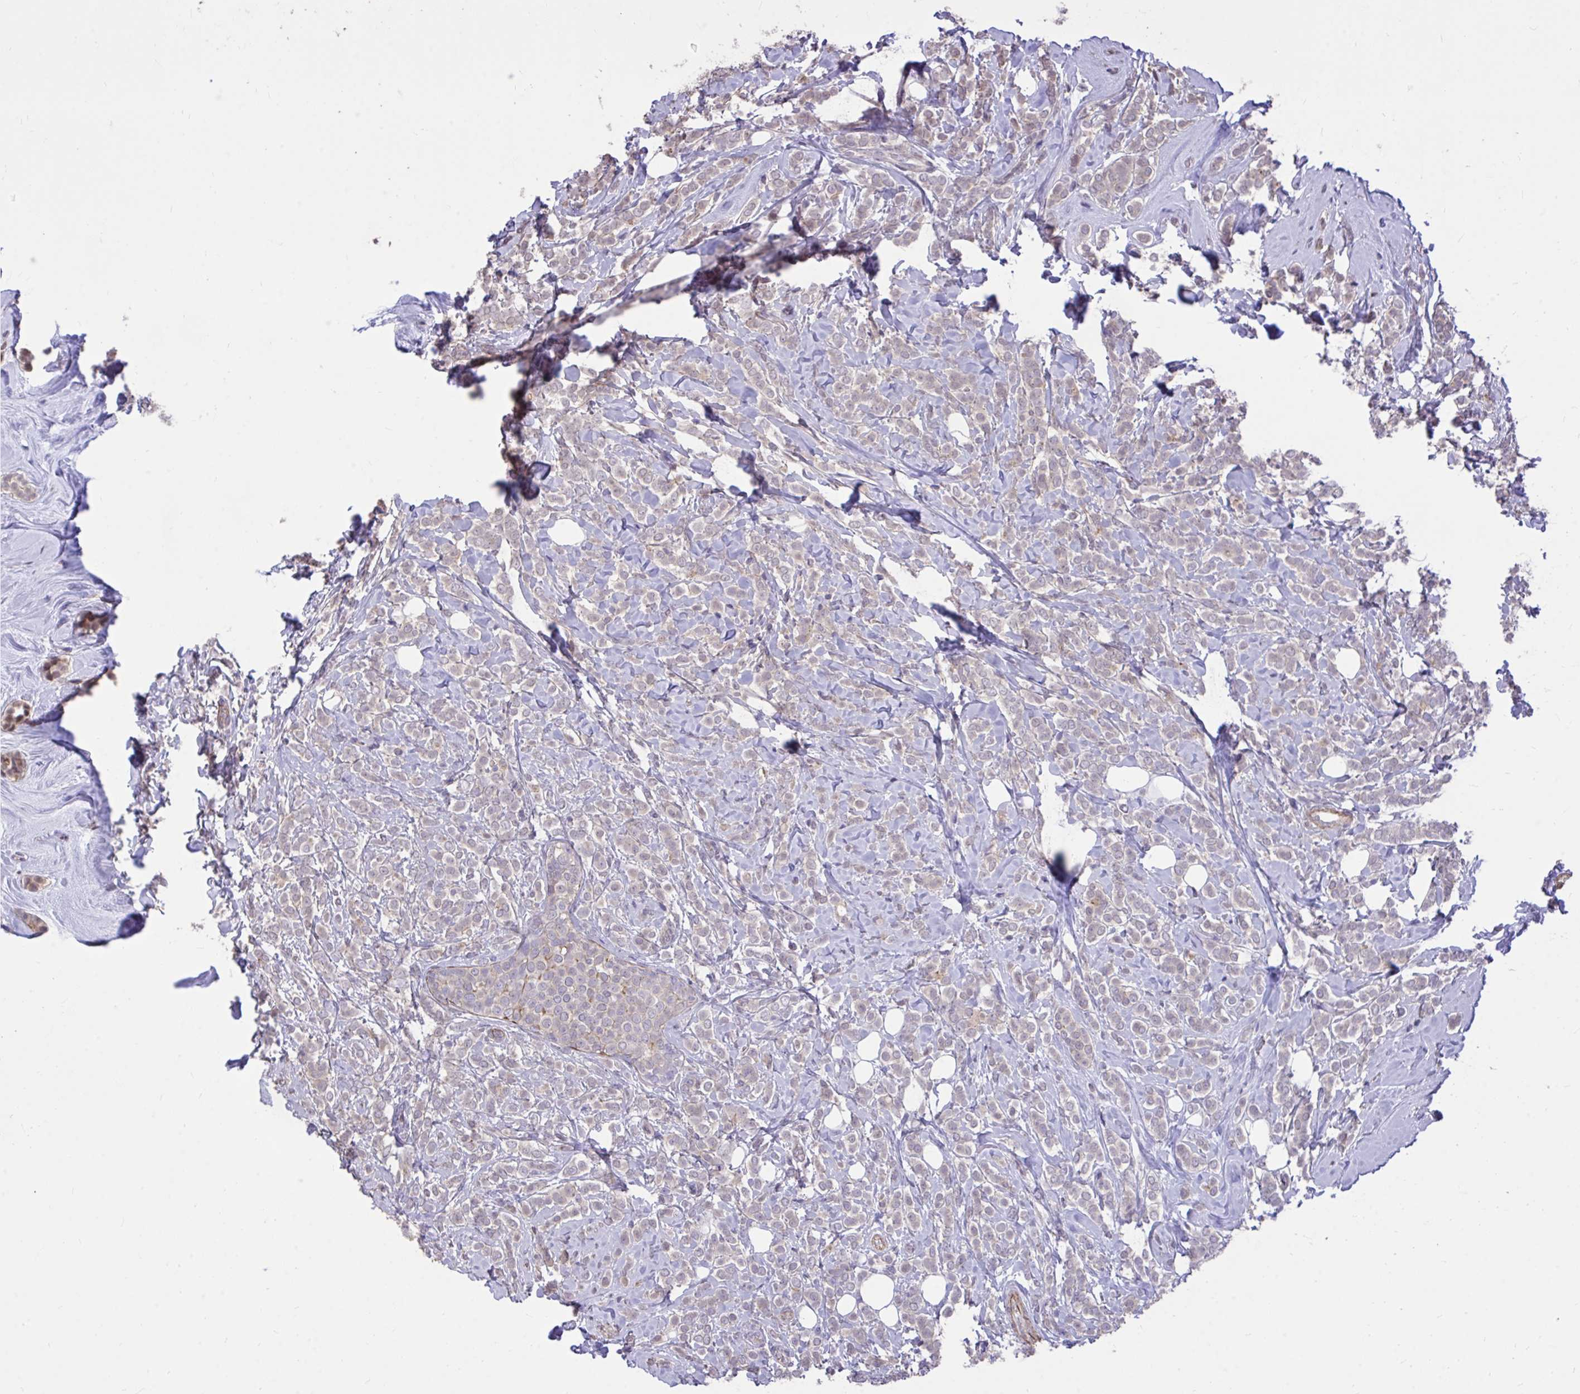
{"staining": {"intensity": "weak", "quantity": "25%-75%", "location": "cytoplasmic/membranous"}, "tissue": "breast cancer", "cell_type": "Tumor cells", "image_type": "cancer", "snomed": [{"axis": "morphology", "description": "Lobular carcinoma"}, {"axis": "topography", "description": "Breast"}], "caption": "Protein staining displays weak cytoplasmic/membranous positivity in about 25%-75% of tumor cells in breast lobular carcinoma.", "gene": "IGFL2", "patient": {"sex": "female", "age": 49}}